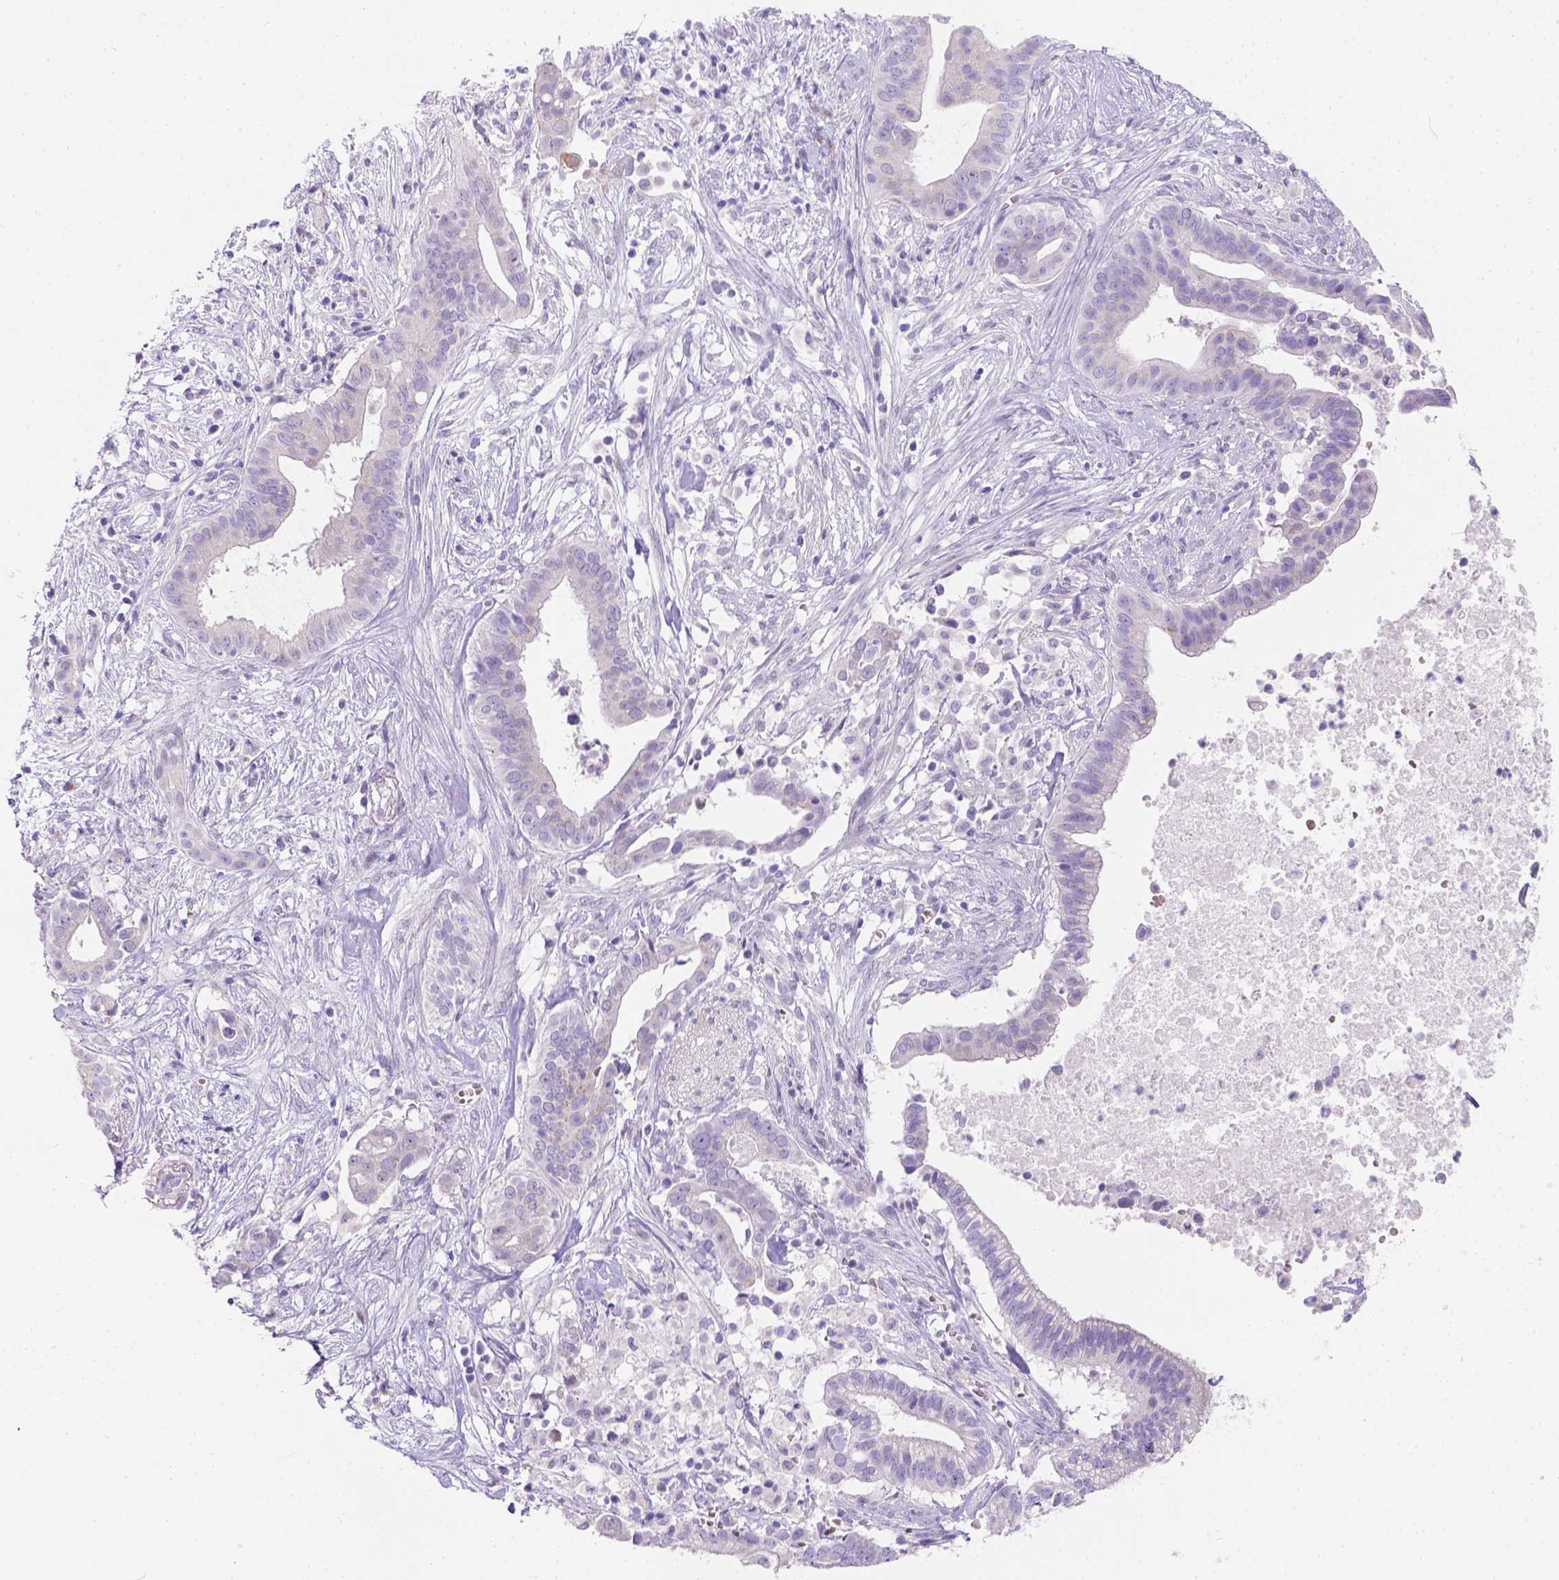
{"staining": {"intensity": "negative", "quantity": "none", "location": "none"}, "tissue": "pancreatic cancer", "cell_type": "Tumor cells", "image_type": "cancer", "snomed": [{"axis": "morphology", "description": "Adenocarcinoma, NOS"}, {"axis": "topography", "description": "Pancreas"}], "caption": "DAB immunohistochemical staining of pancreatic adenocarcinoma reveals no significant staining in tumor cells. (DAB (3,3'-diaminobenzidine) immunohistochemistry visualized using brightfield microscopy, high magnification).", "gene": "PHF7", "patient": {"sex": "male", "age": 61}}